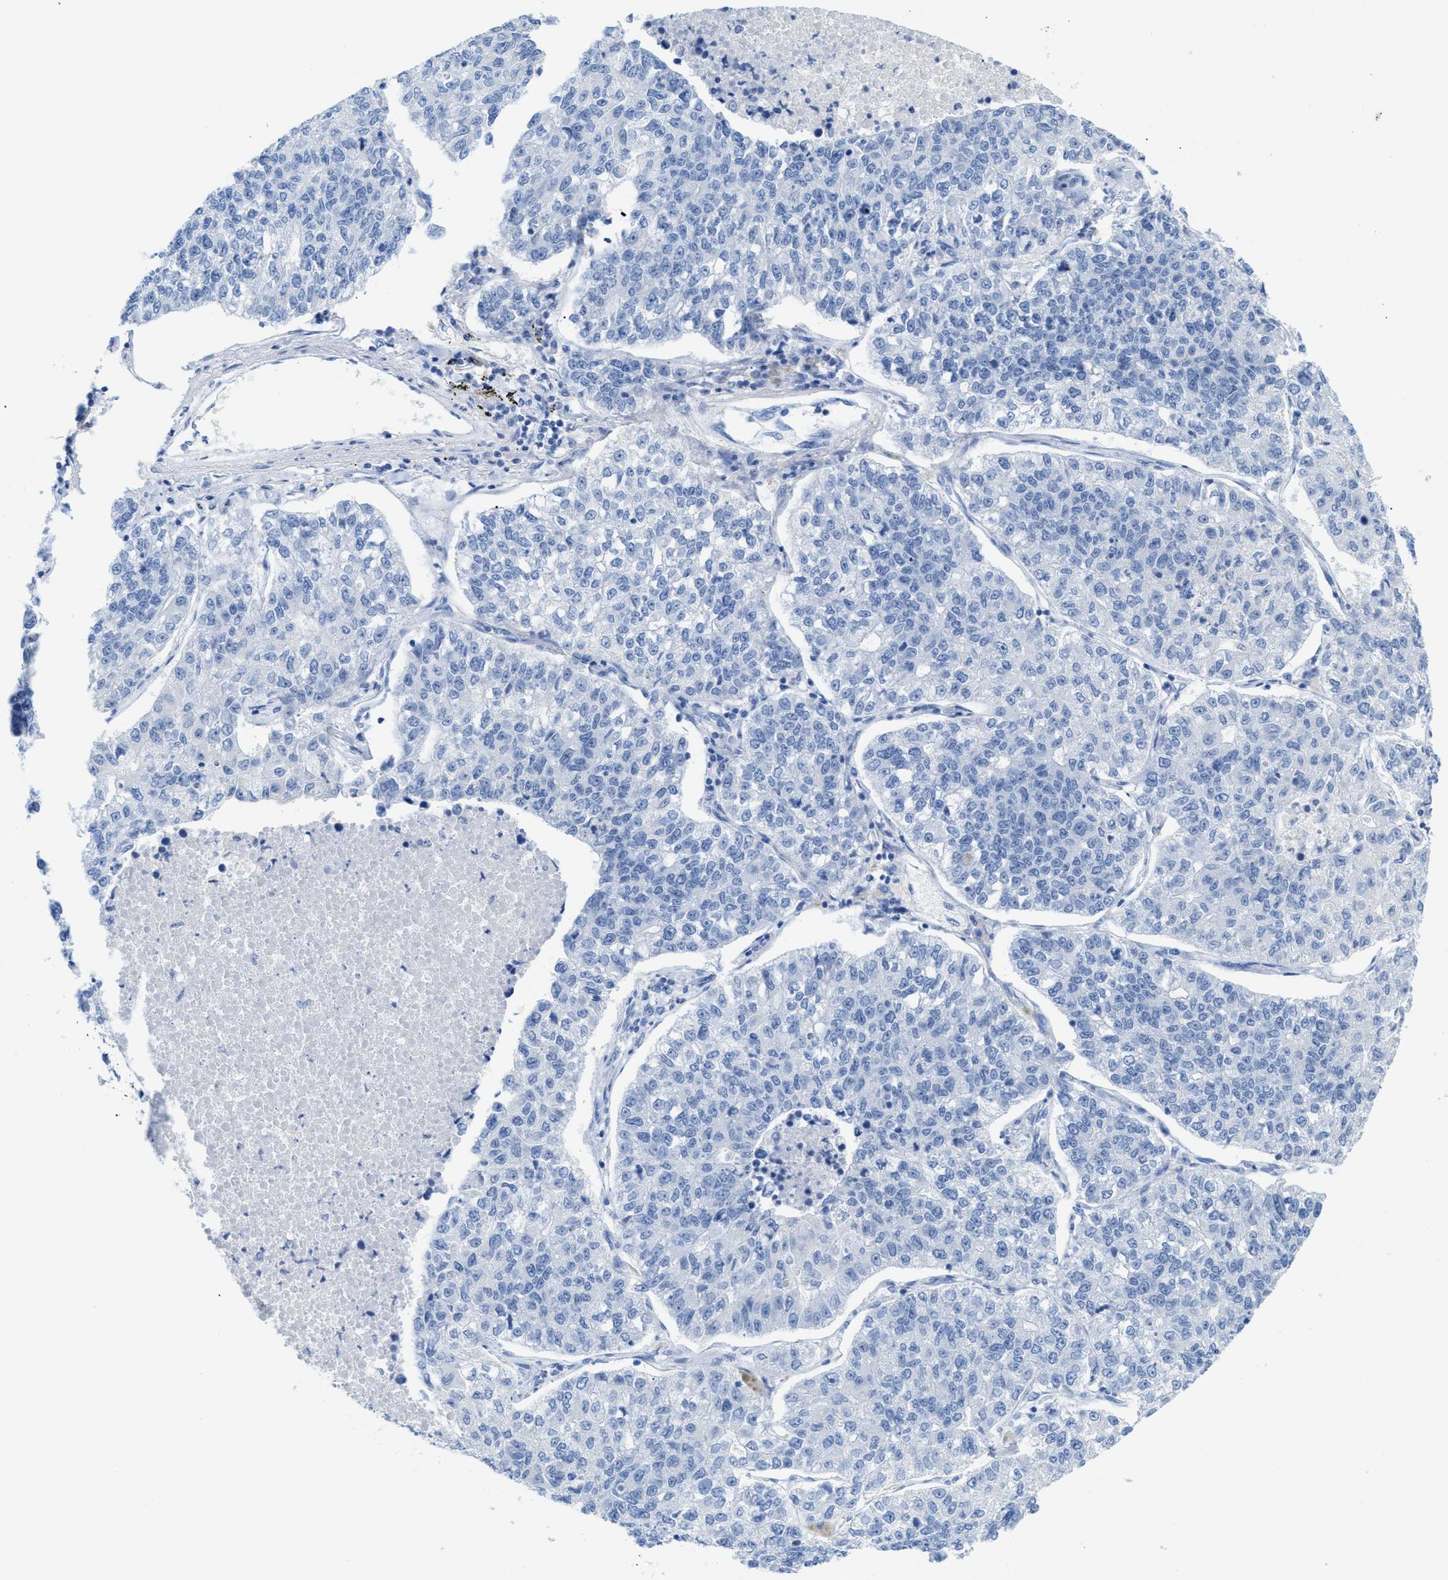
{"staining": {"intensity": "negative", "quantity": "none", "location": "none"}, "tissue": "lung cancer", "cell_type": "Tumor cells", "image_type": "cancer", "snomed": [{"axis": "morphology", "description": "Adenocarcinoma, NOS"}, {"axis": "topography", "description": "Lung"}], "caption": "This is an IHC photomicrograph of human lung cancer. There is no staining in tumor cells.", "gene": "ANKFN1", "patient": {"sex": "male", "age": 49}}